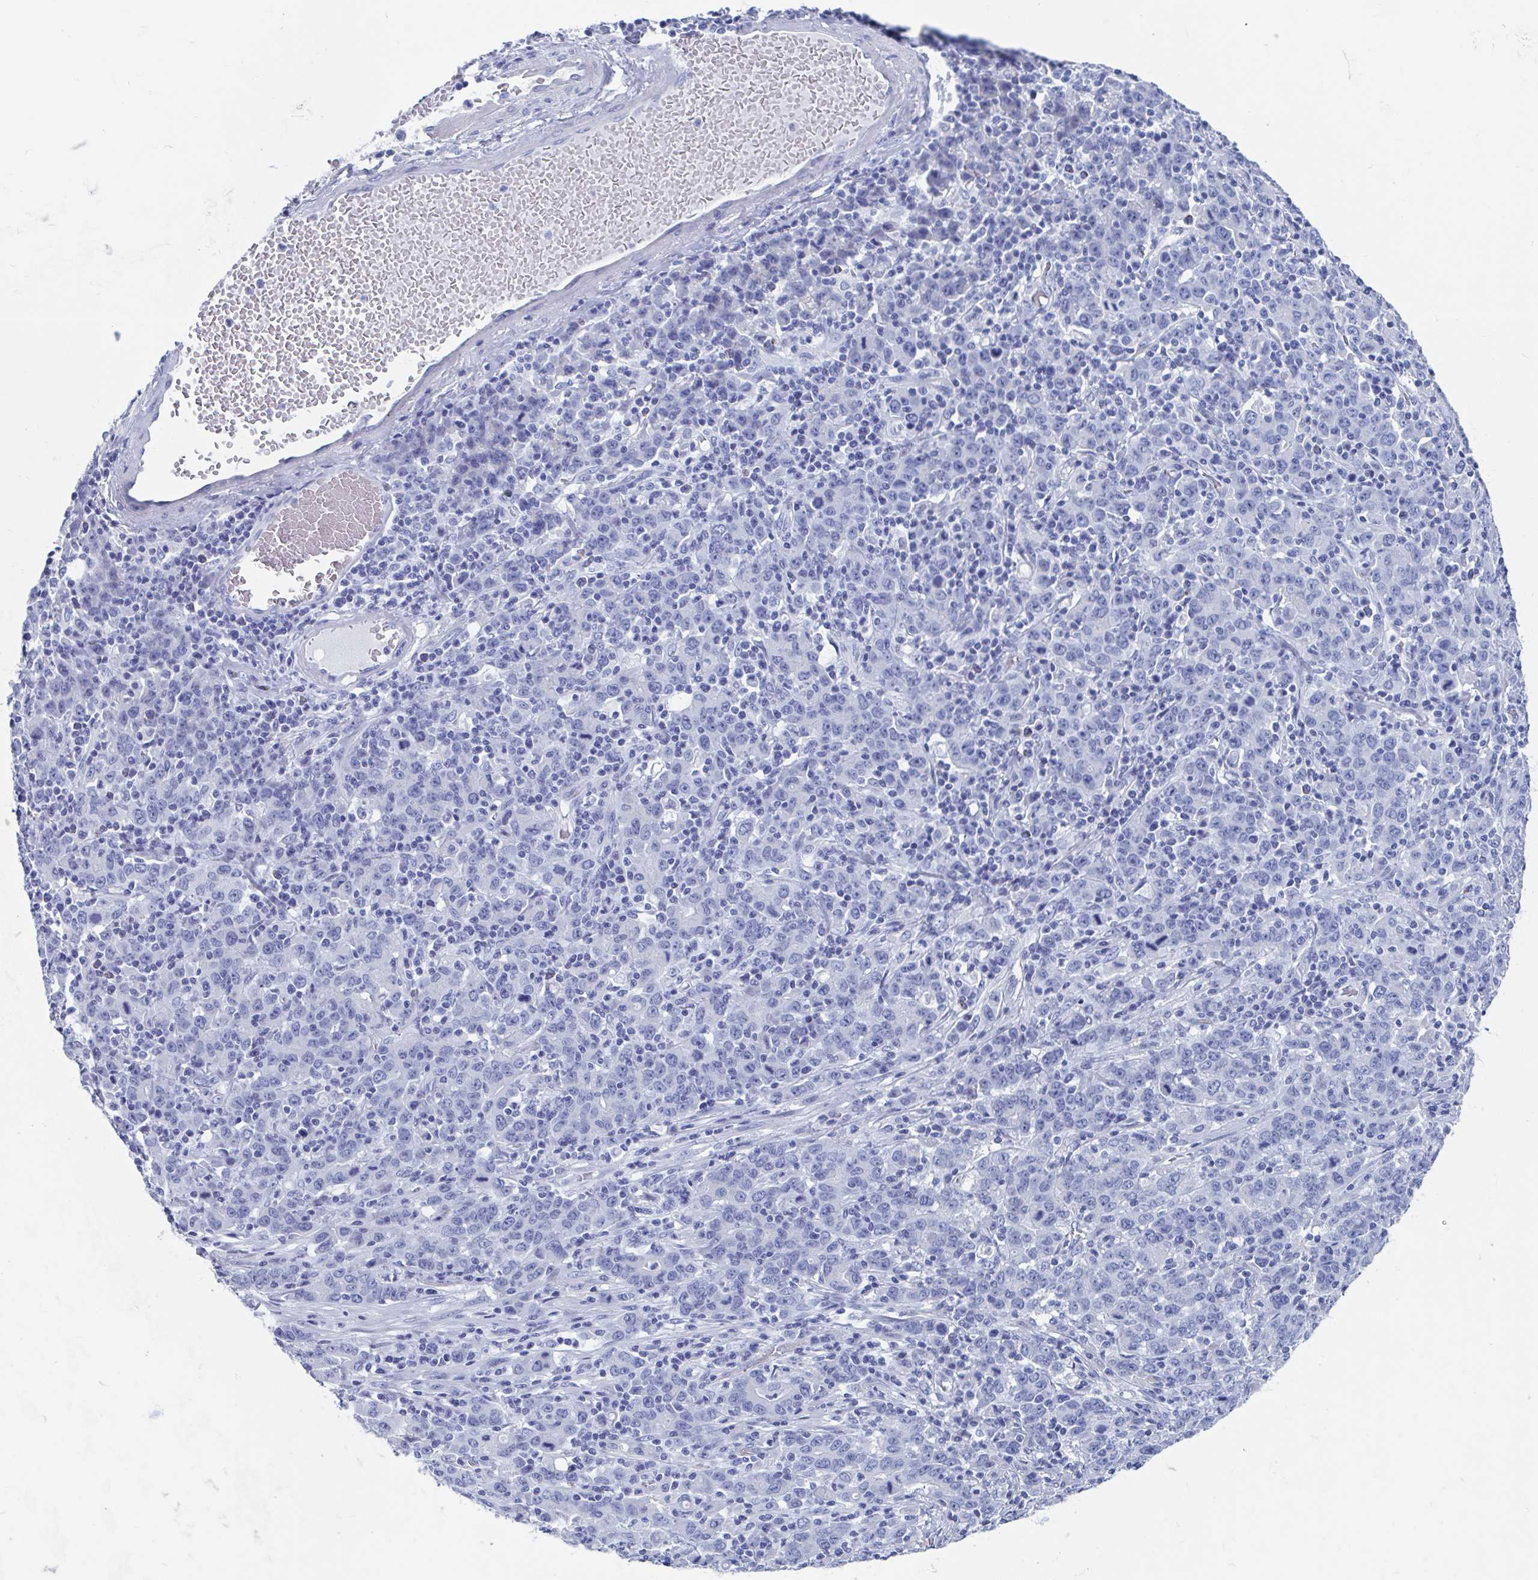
{"staining": {"intensity": "negative", "quantity": "none", "location": "none"}, "tissue": "stomach cancer", "cell_type": "Tumor cells", "image_type": "cancer", "snomed": [{"axis": "morphology", "description": "Adenocarcinoma, NOS"}, {"axis": "topography", "description": "Stomach, upper"}], "caption": "Stomach cancer (adenocarcinoma) was stained to show a protein in brown. There is no significant expression in tumor cells. (IHC, brightfield microscopy, high magnification).", "gene": "SHCBP1L", "patient": {"sex": "male", "age": 69}}